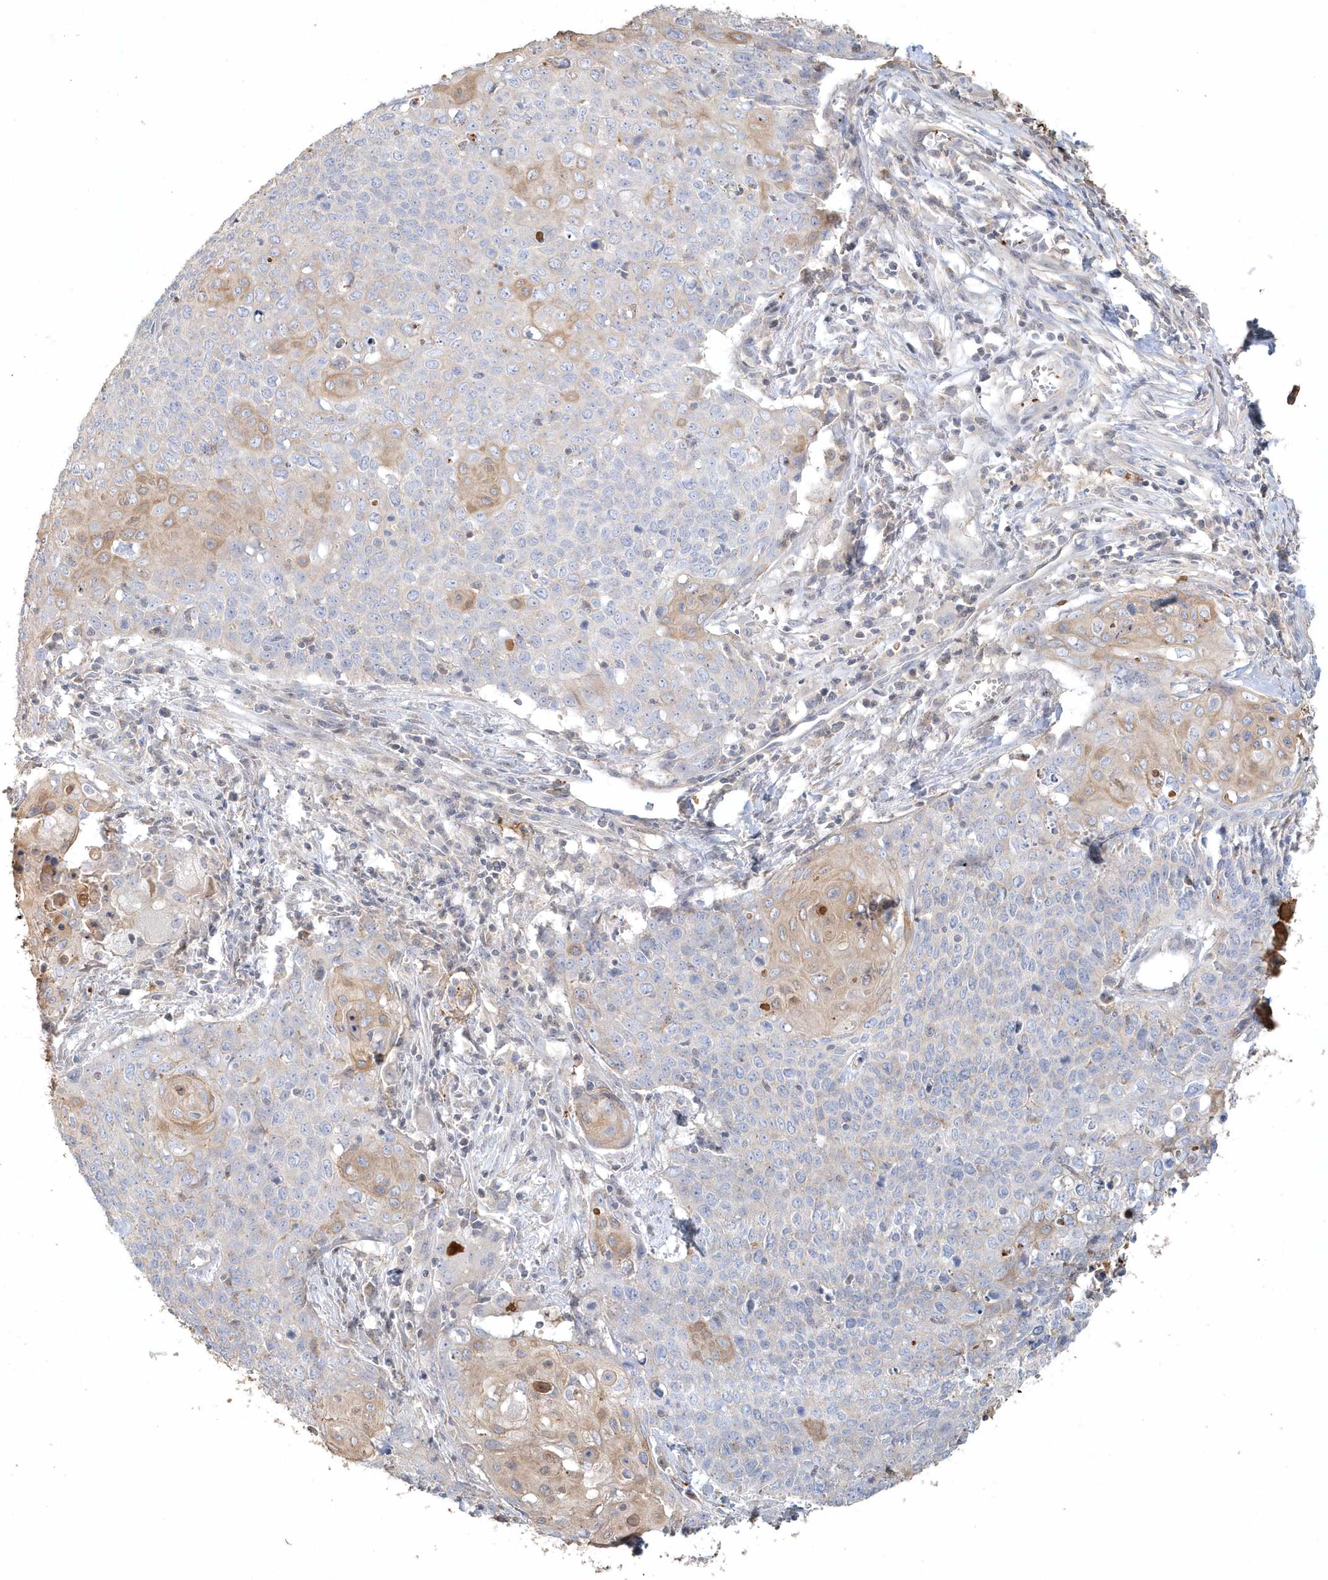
{"staining": {"intensity": "weak", "quantity": "<25%", "location": "cytoplasmic/membranous"}, "tissue": "cervical cancer", "cell_type": "Tumor cells", "image_type": "cancer", "snomed": [{"axis": "morphology", "description": "Squamous cell carcinoma, NOS"}, {"axis": "topography", "description": "Cervix"}], "caption": "Cervical squamous cell carcinoma was stained to show a protein in brown. There is no significant positivity in tumor cells. (DAB (3,3'-diaminobenzidine) IHC with hematoxylin counter stain).", "gene": "MMRN1", "patient": {"sex": "female", "age": 39}}